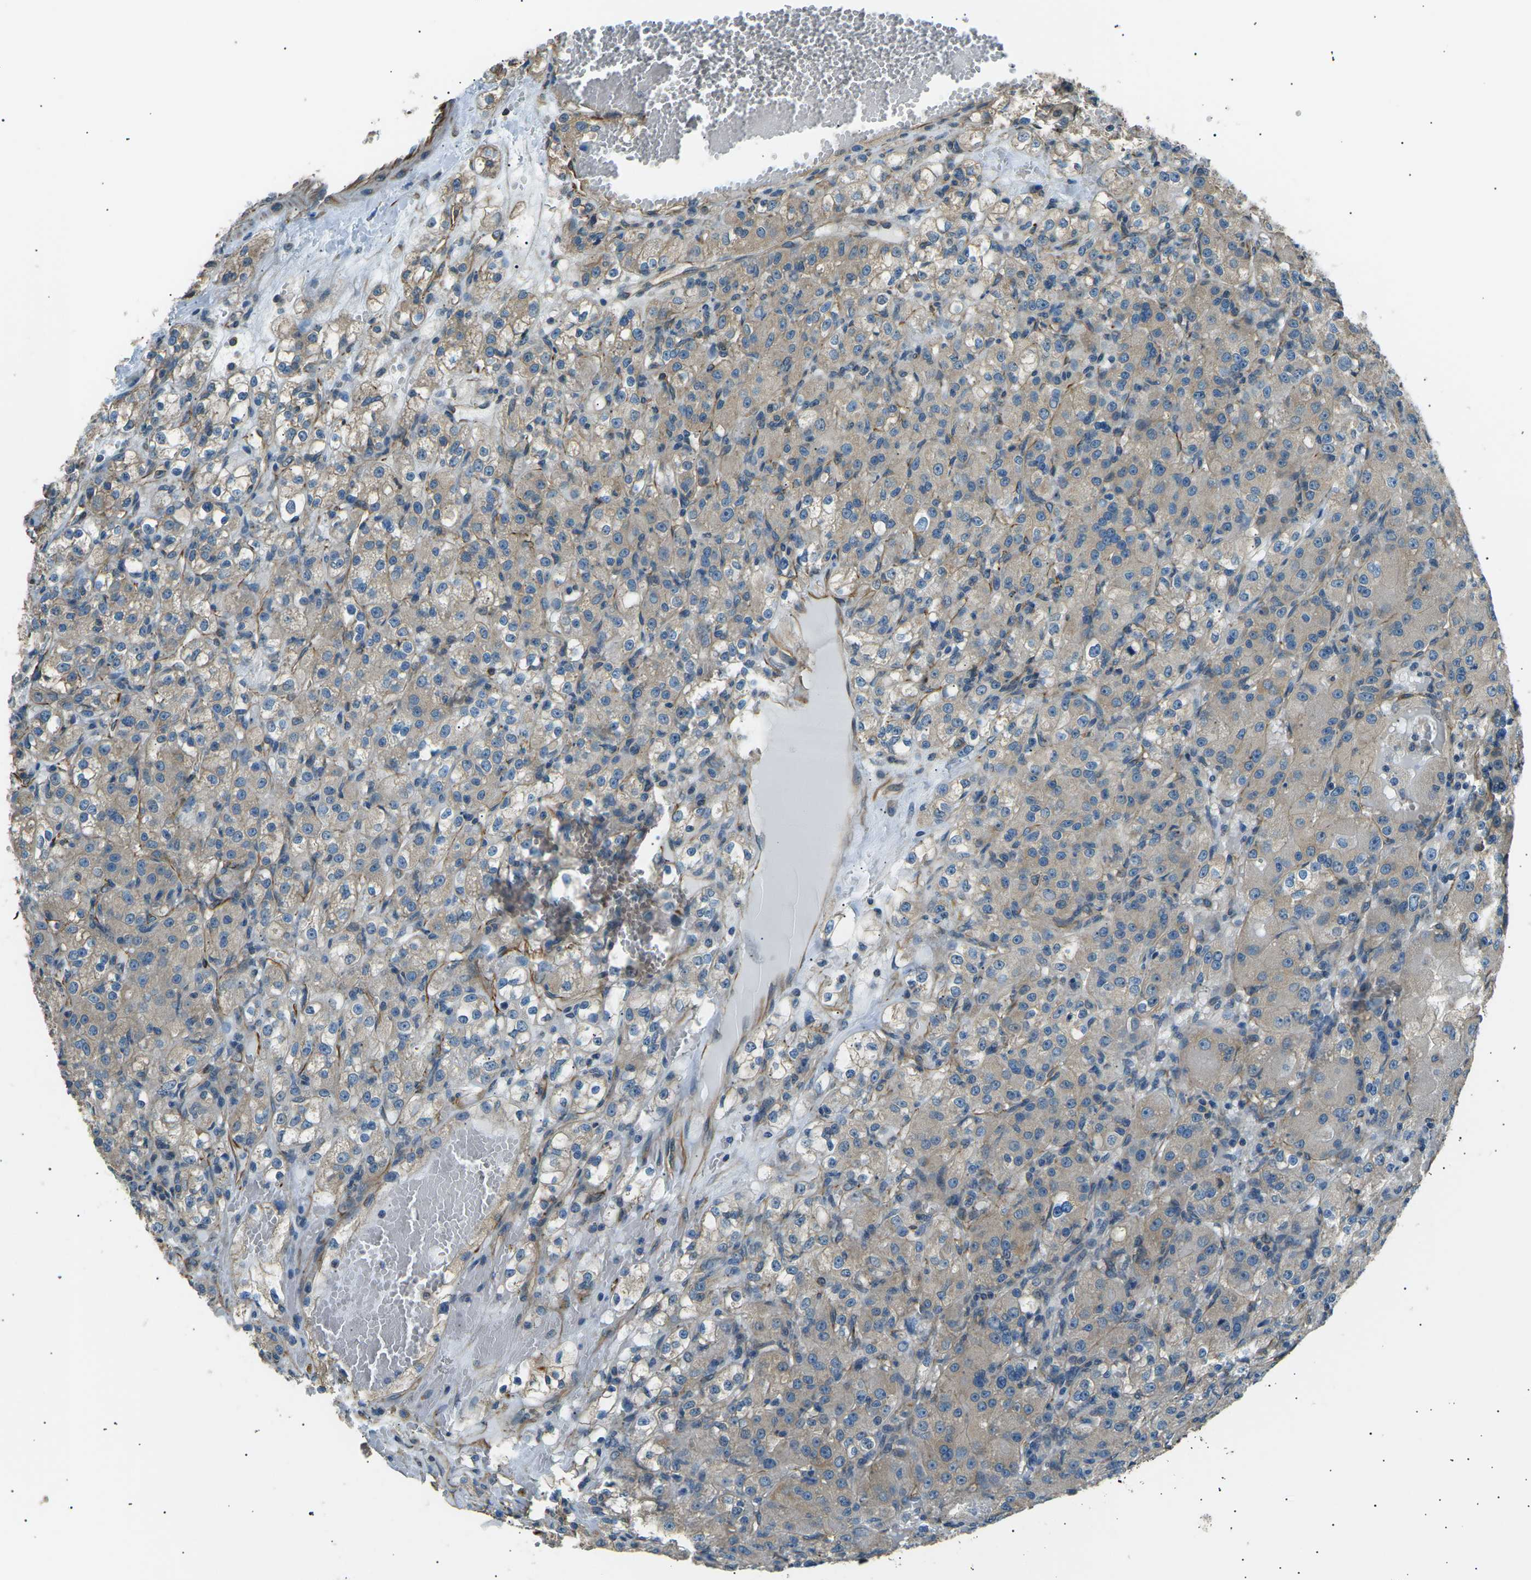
{"staining": {"intensity": "moderate", "quantity": ">75%", "location": "cytoplasmic/membranous"}, "tissue": "renal cancer", "cell_type": "Tumor cells", "image_type": "cancer", "snomed": [{"axis": "morphology", "description": "Normal tissue, NOS"}, {"axis": "morphology", "description": "Adenocarcinoma, NOS"}, {"axis": "topography", "description": "Kidney"}], "caption": "The histopathology image shows a brown stain indicating the presence of a protein in the cytoplasmic/membranous of tumor cells in adenocarcinoma (renal).", "gene": "SLK", "patient": {"sex": "male", "age": 61}}